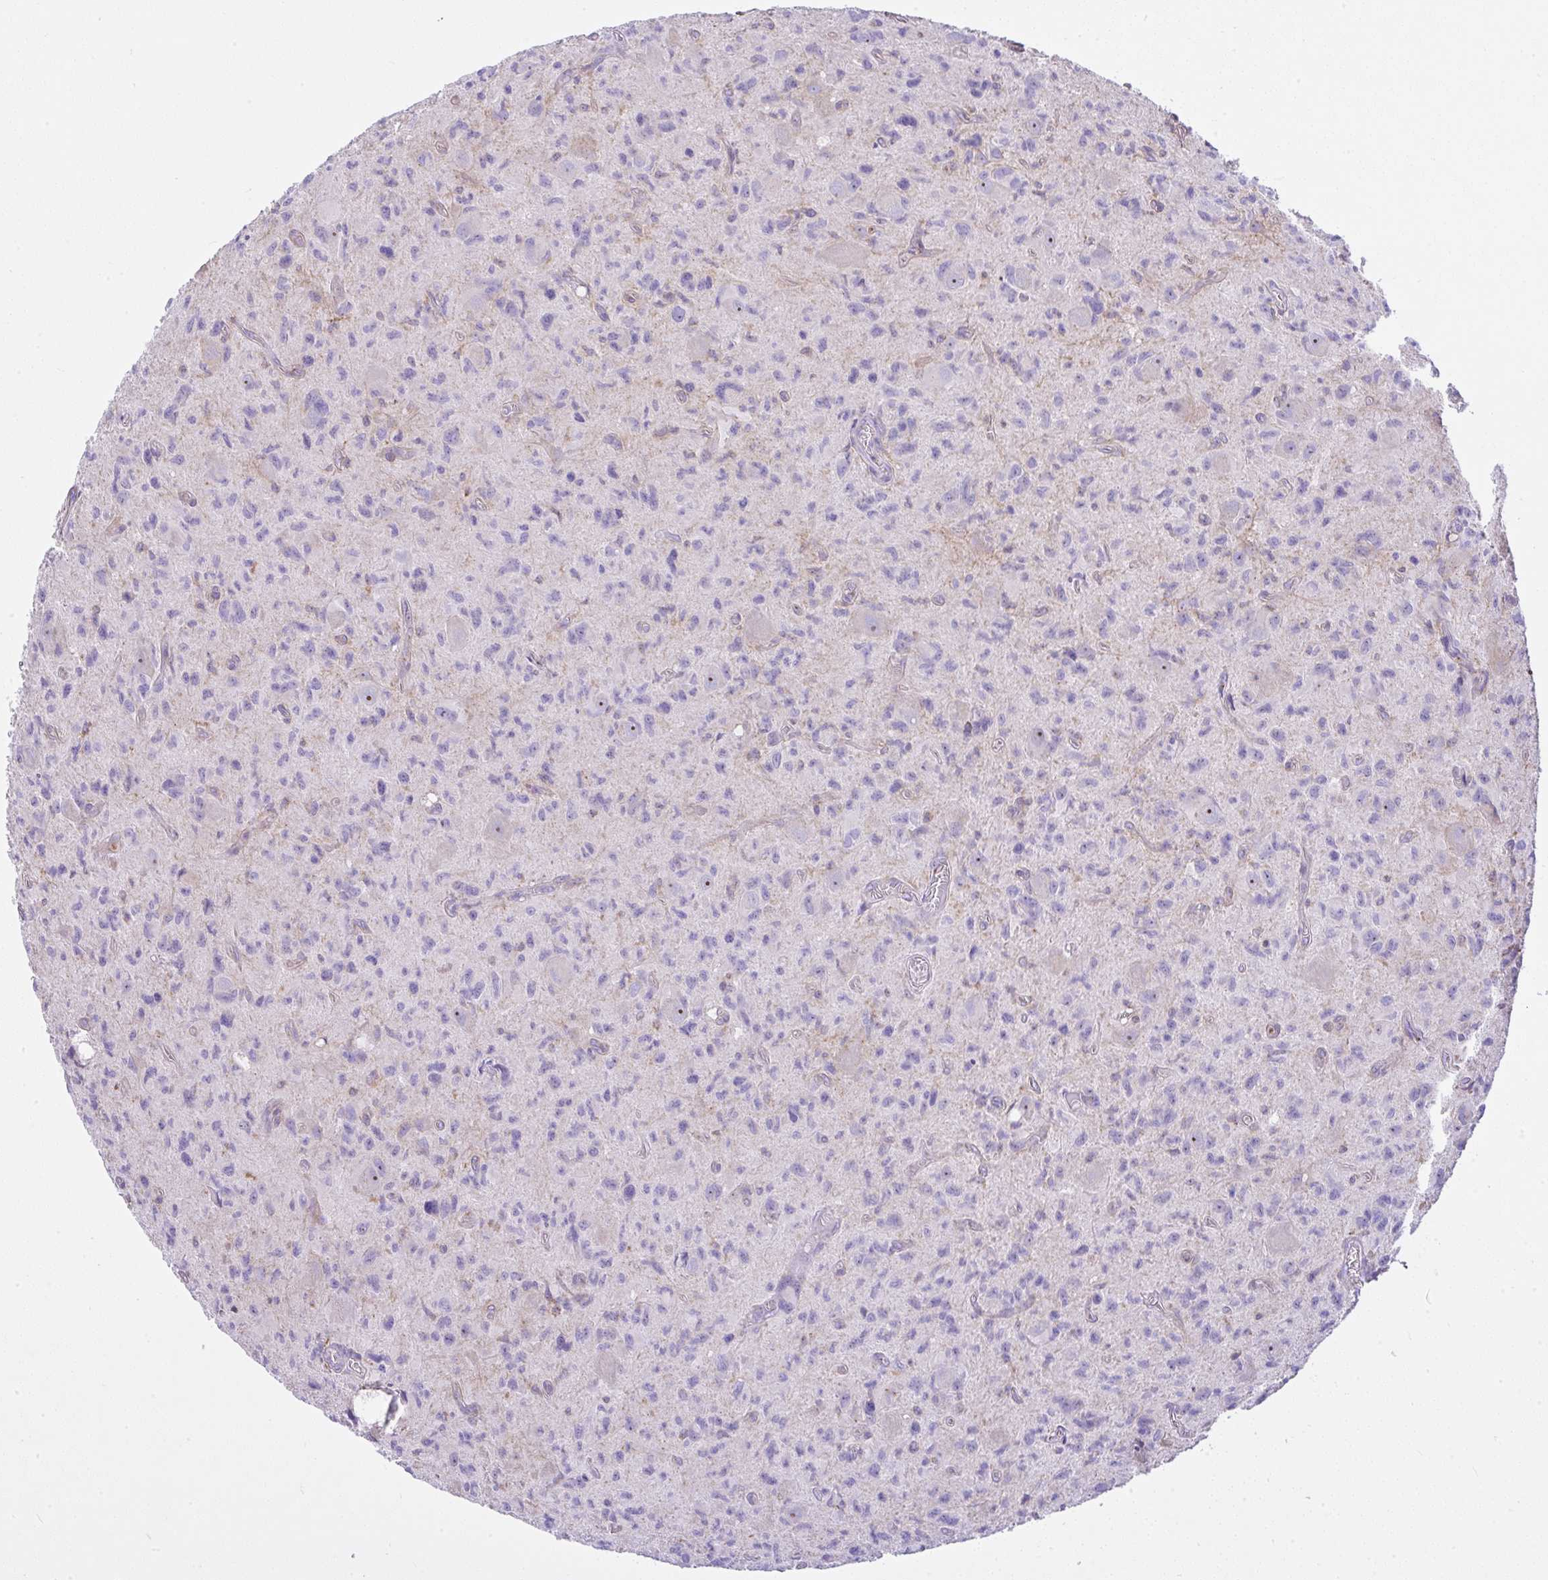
{"staining": {"intensity": "negative", "quantity": "none", "location": "none"}, "tissue": "glioma", "cell_type": "Tumor cells", "image_type": "cancer", "snomed": [{"axis": "morphology", "description": "Glioma, malignant, High grade"}, {"axis": "topography", "description": "Brain"}], "caption": "Image shows no protein positivity in tumor cells of glioma tissue.", "gene": "CCDC142", "patient": {"sex": "male", "age": 76}}